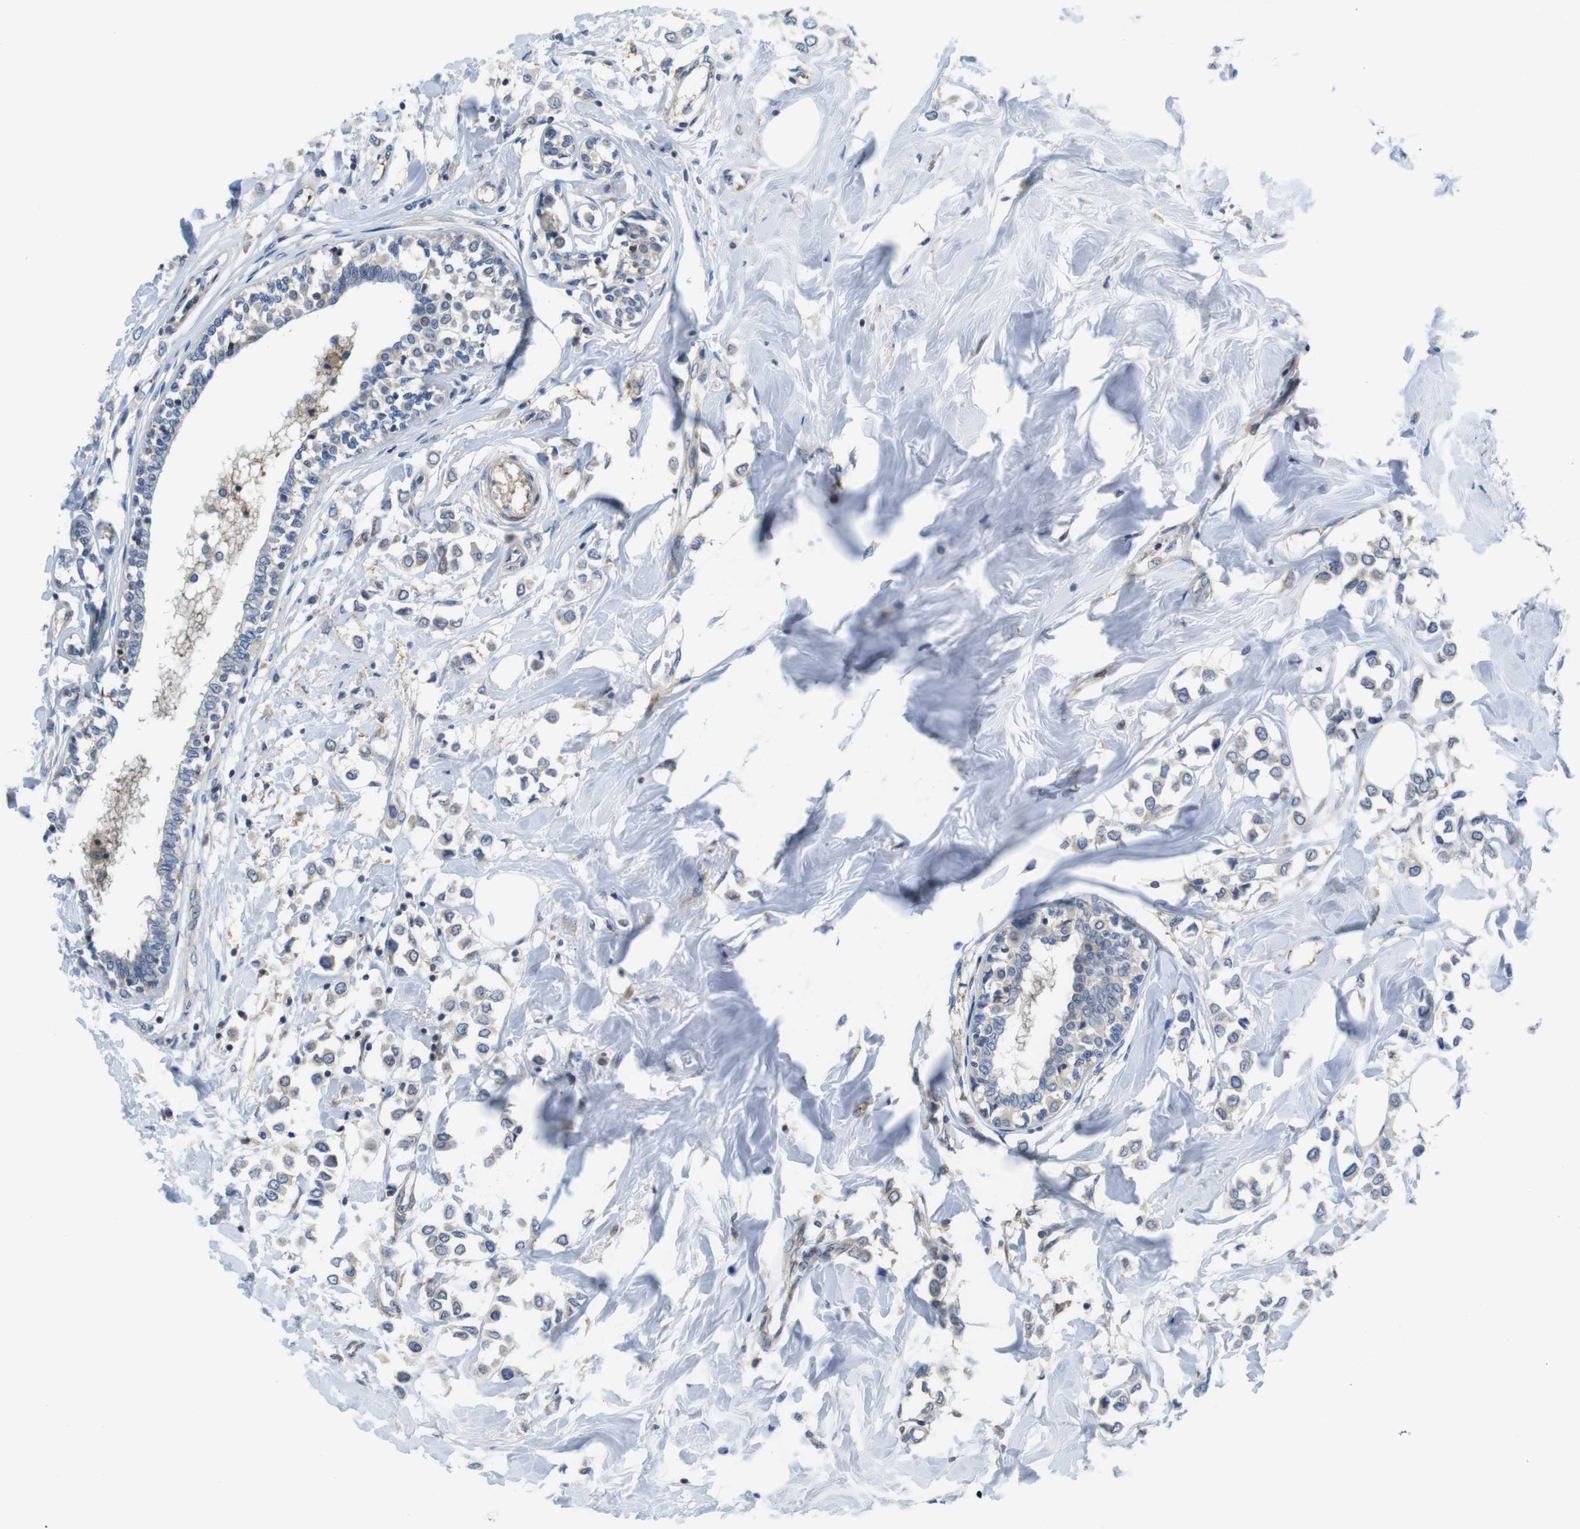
{"staining": {"intensity": "negative", "quantity": "none", "location": "none"}, "tissue": "breast cancer", "cell_type": "Tumor cells", "image_type": "cancer", "snomed": [{"axis": "morphology", "description": "Lobular carcinoma"}, {"axis": "topography", "description": "Breast"}], "caption": "An IHC photomicrograph of breast cancer (lobular carcinoma) is shown. There is no staining in tumor cells of breast cancer (lobular carcinoma).", "gene": "HERPUD2", "patient": {"sex": "female", "age": 51}}